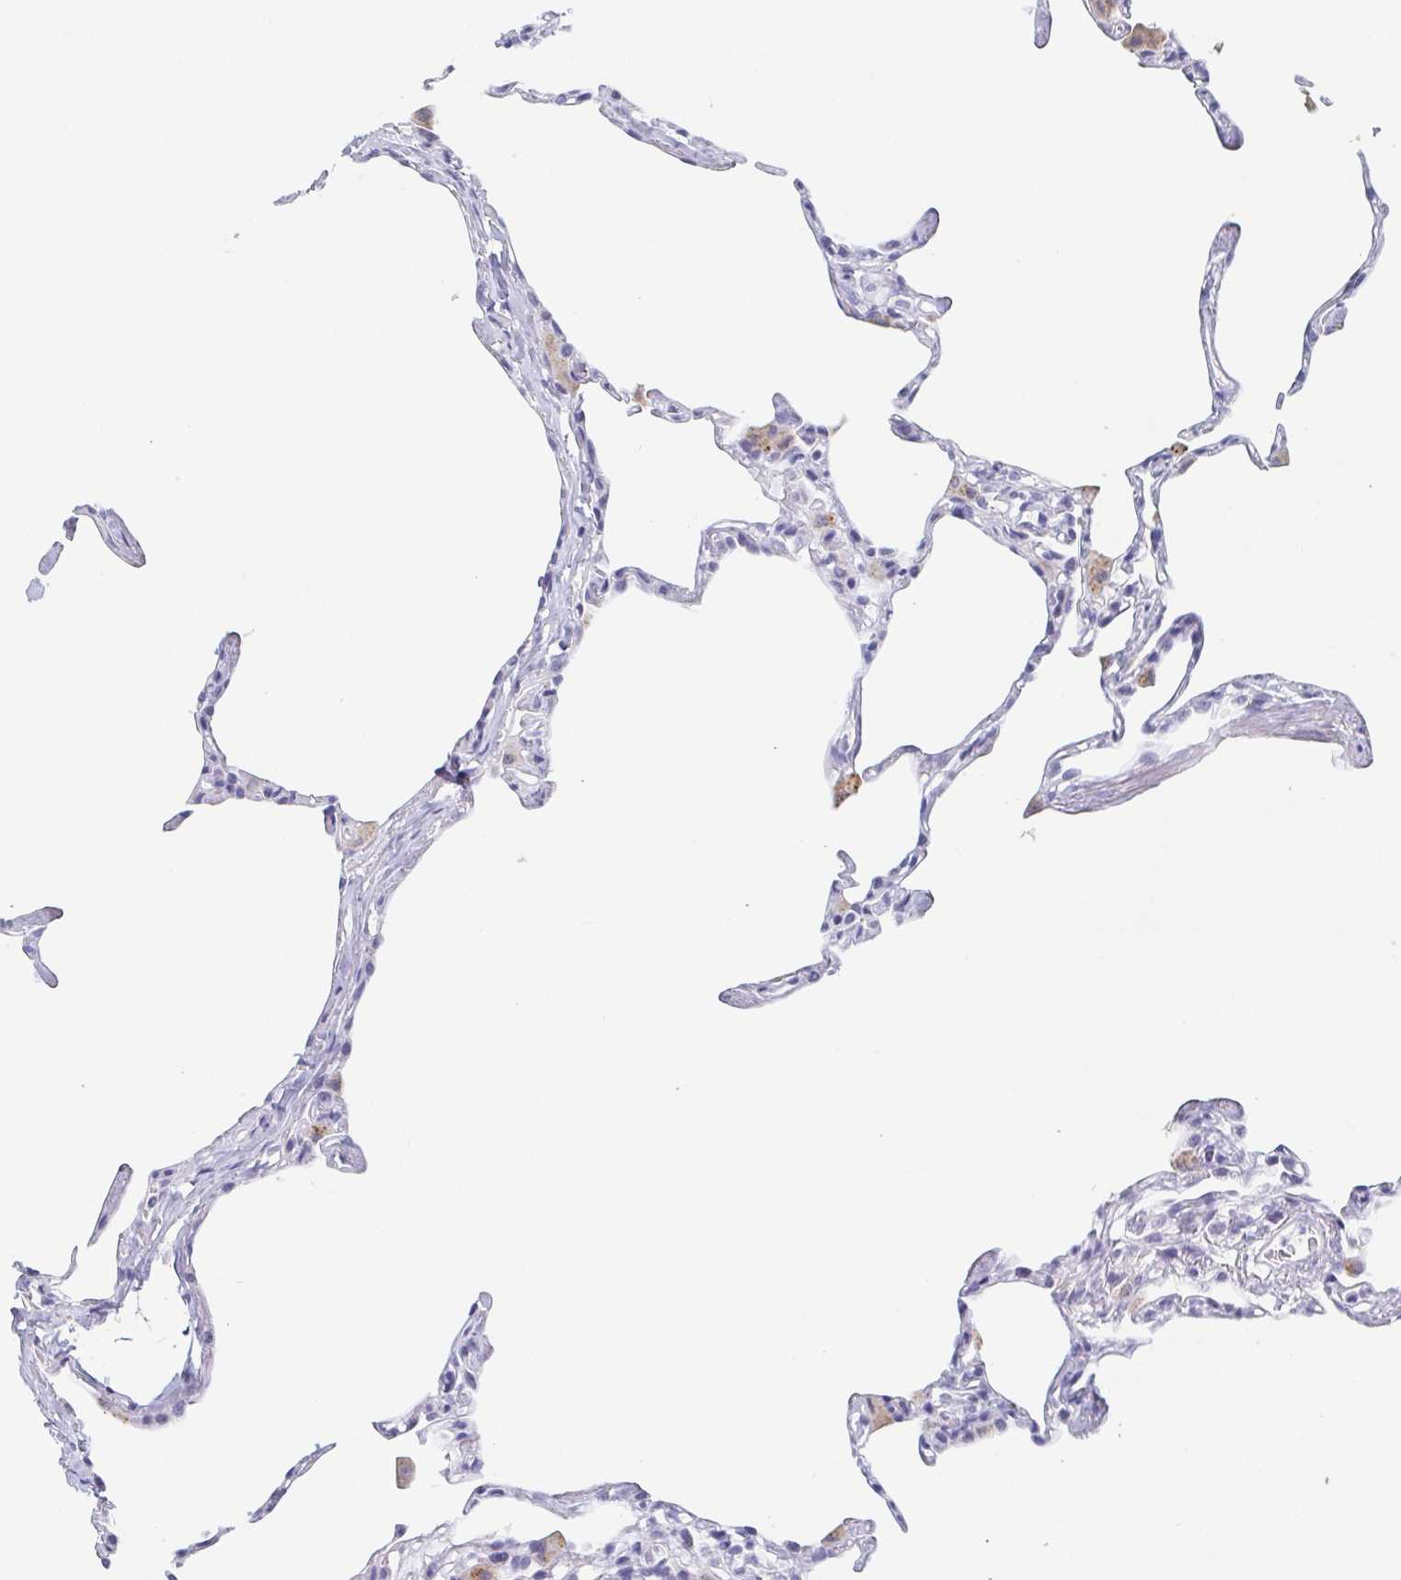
{"staining": {"intensity": "negative", "quantity": "none", "location": "none"}, "tissue": "lung", "cell_type": "Alveolar cells", "image_type": "normal", "snomed": [{"axis": "morphology", "description": "Normal tissue, NOS"}, {"axis": "topography", "description": "Lung"}], "caption": "DAB (3,3'-diaminobenzidine) immunohistochemical staining of unremarkable lung displays no significant positivity in alveolar cells.", "gene": "REG4", "patient": {"sex": "male", "age": 65}}